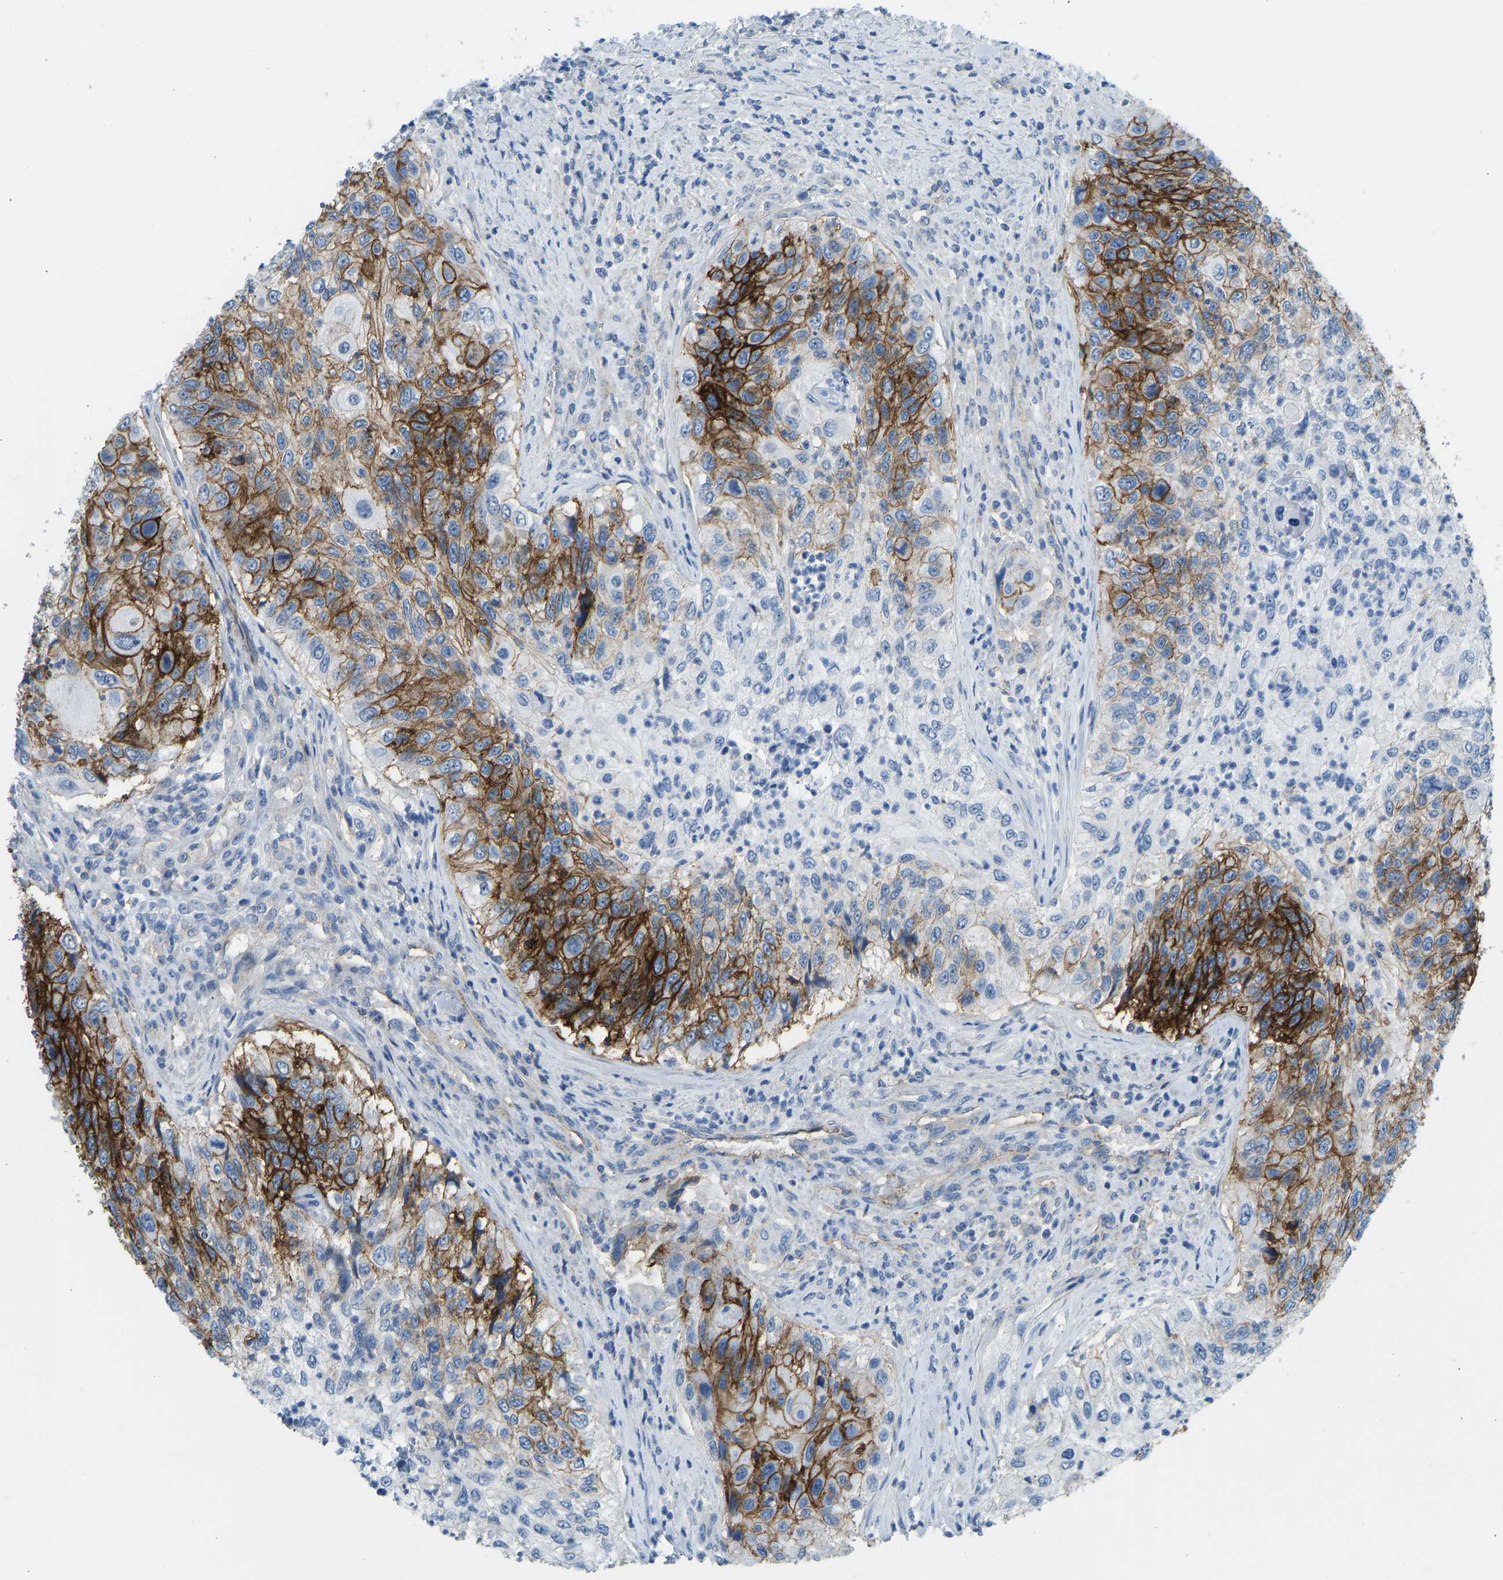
{"staining": {"intensity": "strong", "quantity": "25%-75%", "location": "cytoplasmic/membranous"}, "tissue": "urothelial cancer", "cell_type": "Tumor cells", "image_type": "cancer", "snomed": [{"axis": "morphology", "description": "Urothelial carcinoma, High grade"}, {"axis": "topography", "description": "Urinary bladder"}], "caption": "High-grade urothelial carcinoma tissue displays strong cytoplasmic/membranous positivity in about 25%-75% of tumor cells, visualized by immunohistochemistry.", "gene": "ATP1A1", "patient": {"sex": "female", "age": 60}}